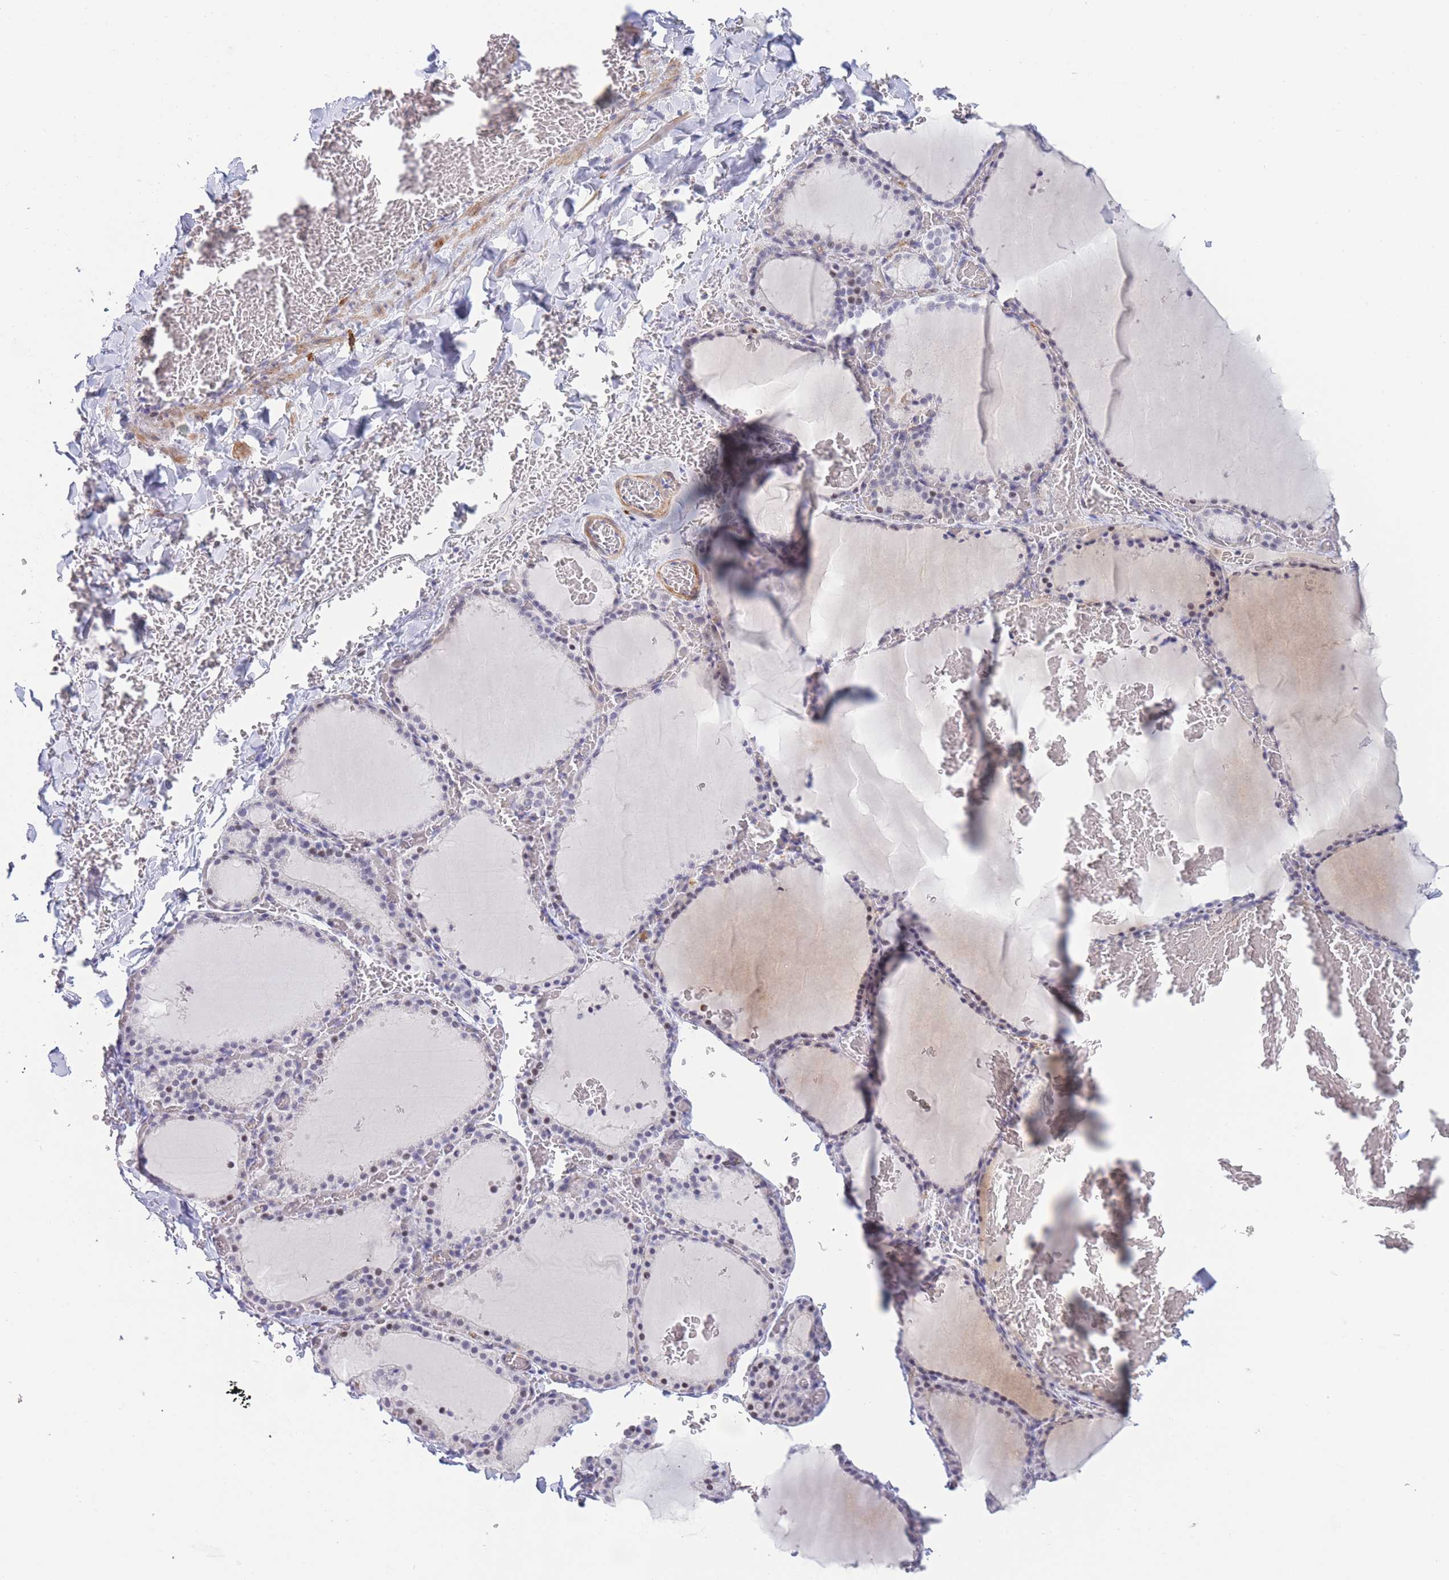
{"staining": {"intensity": "negative", "quantity": "none", "location": "none"}, "tissue": "thyroid gland", "cell_type": "Glandular cells", "image_type": "normal", "snomed": [{"axis": "morphology", "description": "Normal tissue, NOS"}, {"axis": "topography", "description": "Thyroid gland"}], "caption": "IHC photomicrograph of unremarkable human thyroid gland stained for a protein (brown), which demonstrates no expression in glandular cells. (Brightfield microscopy of DAB (3,3'-diaminobenzidine) IHC at high magnification).", "gene": "ASAP3", "patient": {"sex": "female", "age": 39}}